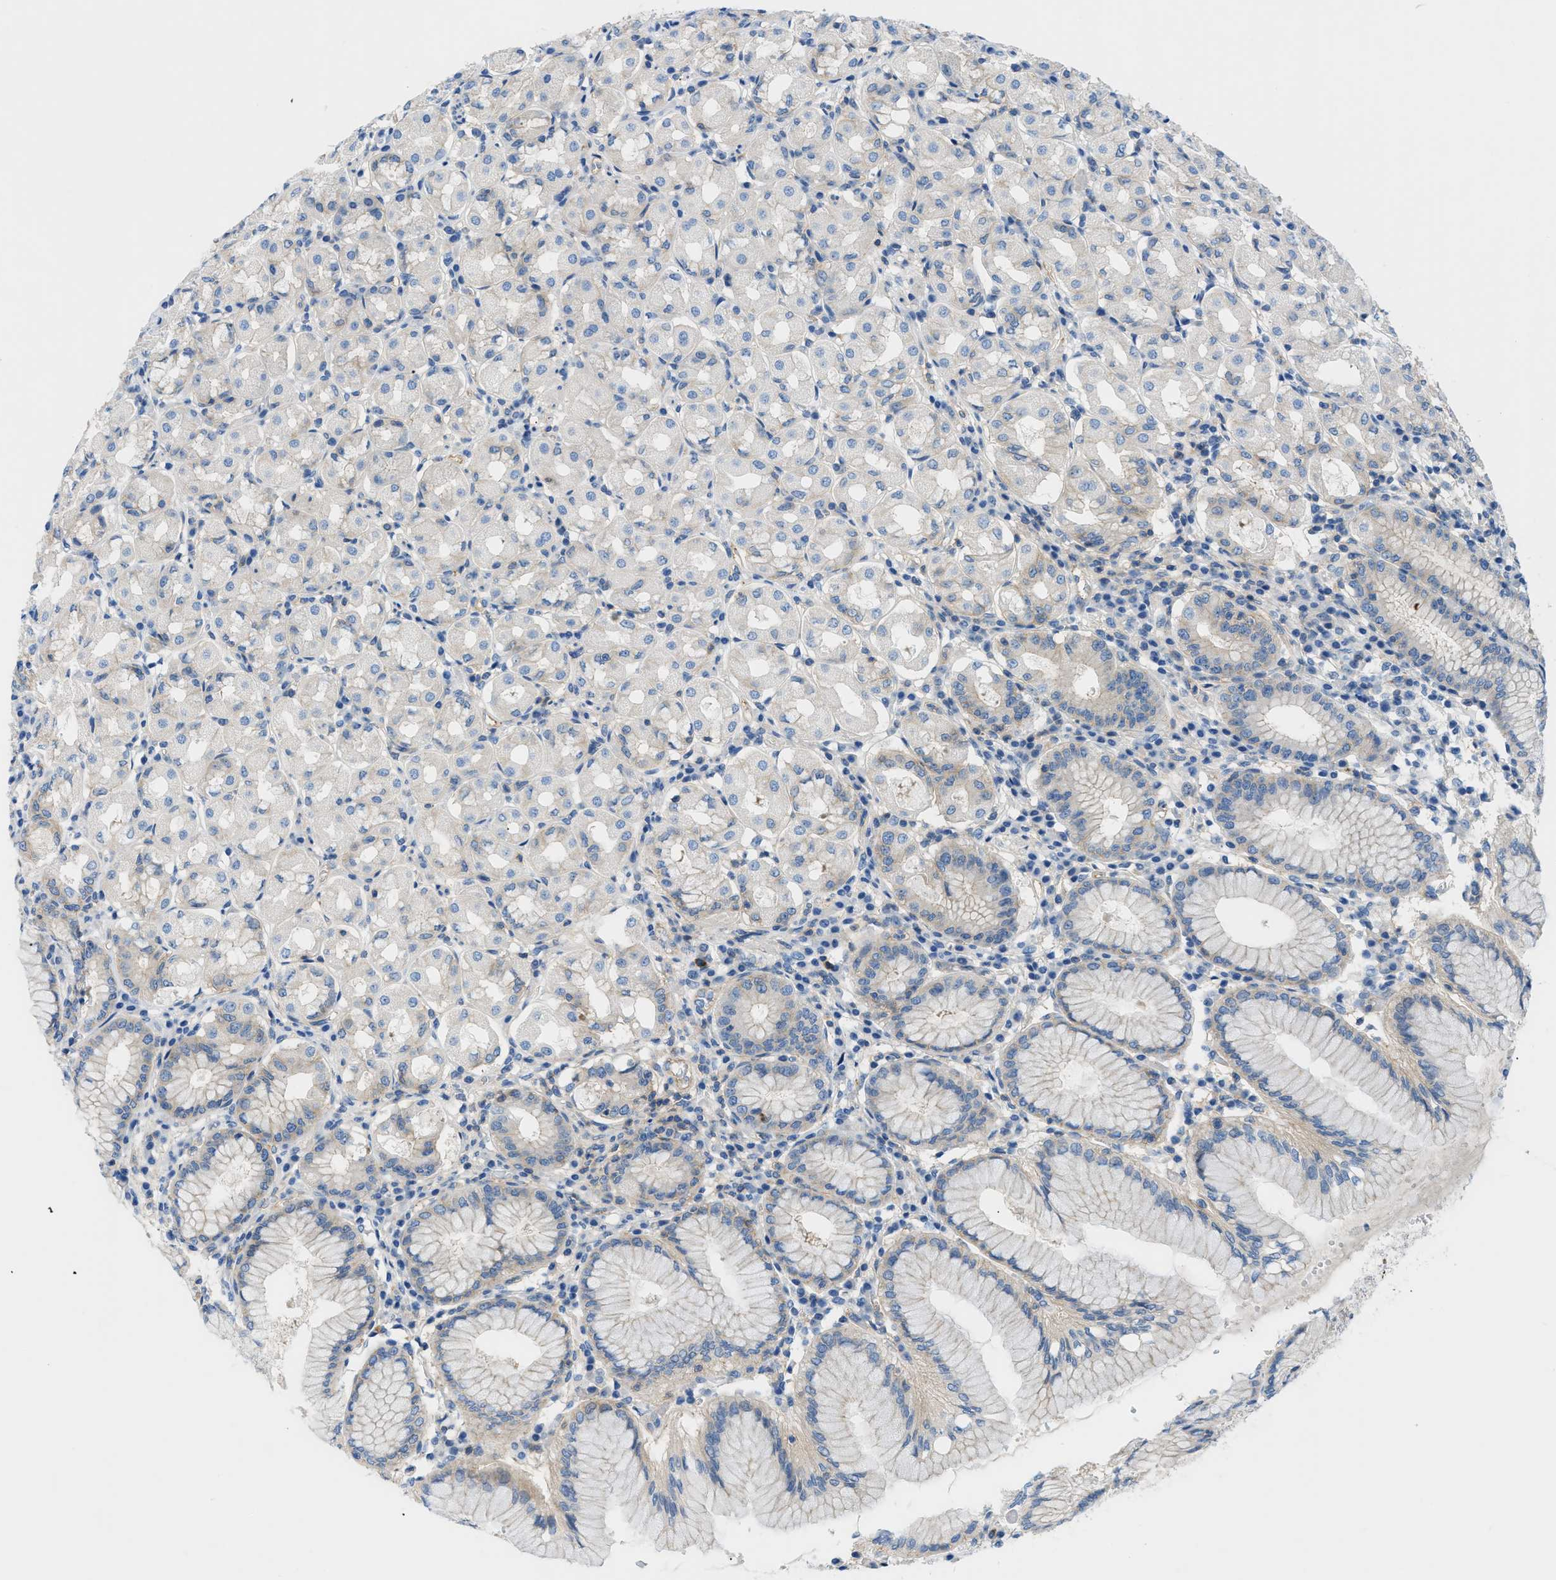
{"staining": {"intensity": "weak", "quantity": "<25%", "location": "cytoplasmic/membranous"}, "tissue": "stomach", "cell_type": "Glandular cells", "image_type": "normal", "snomed": [{"axis": "morphology", "description": "Normal tissue, NOS"}, {"axis": "topography", "description": "Stomach"}, {"axis": "topography", "description": "Stomach, lower"}], "caption": "Glandular cells show no significant protein expression in normal stomach. The staining is performed using DAB (3,3'-diaminobenzidine) brown chromogen with nuclei counter-stained in using hematoxylin.", "gene": "ORAI1", "patient": {"sex": "female", "age": 56}}